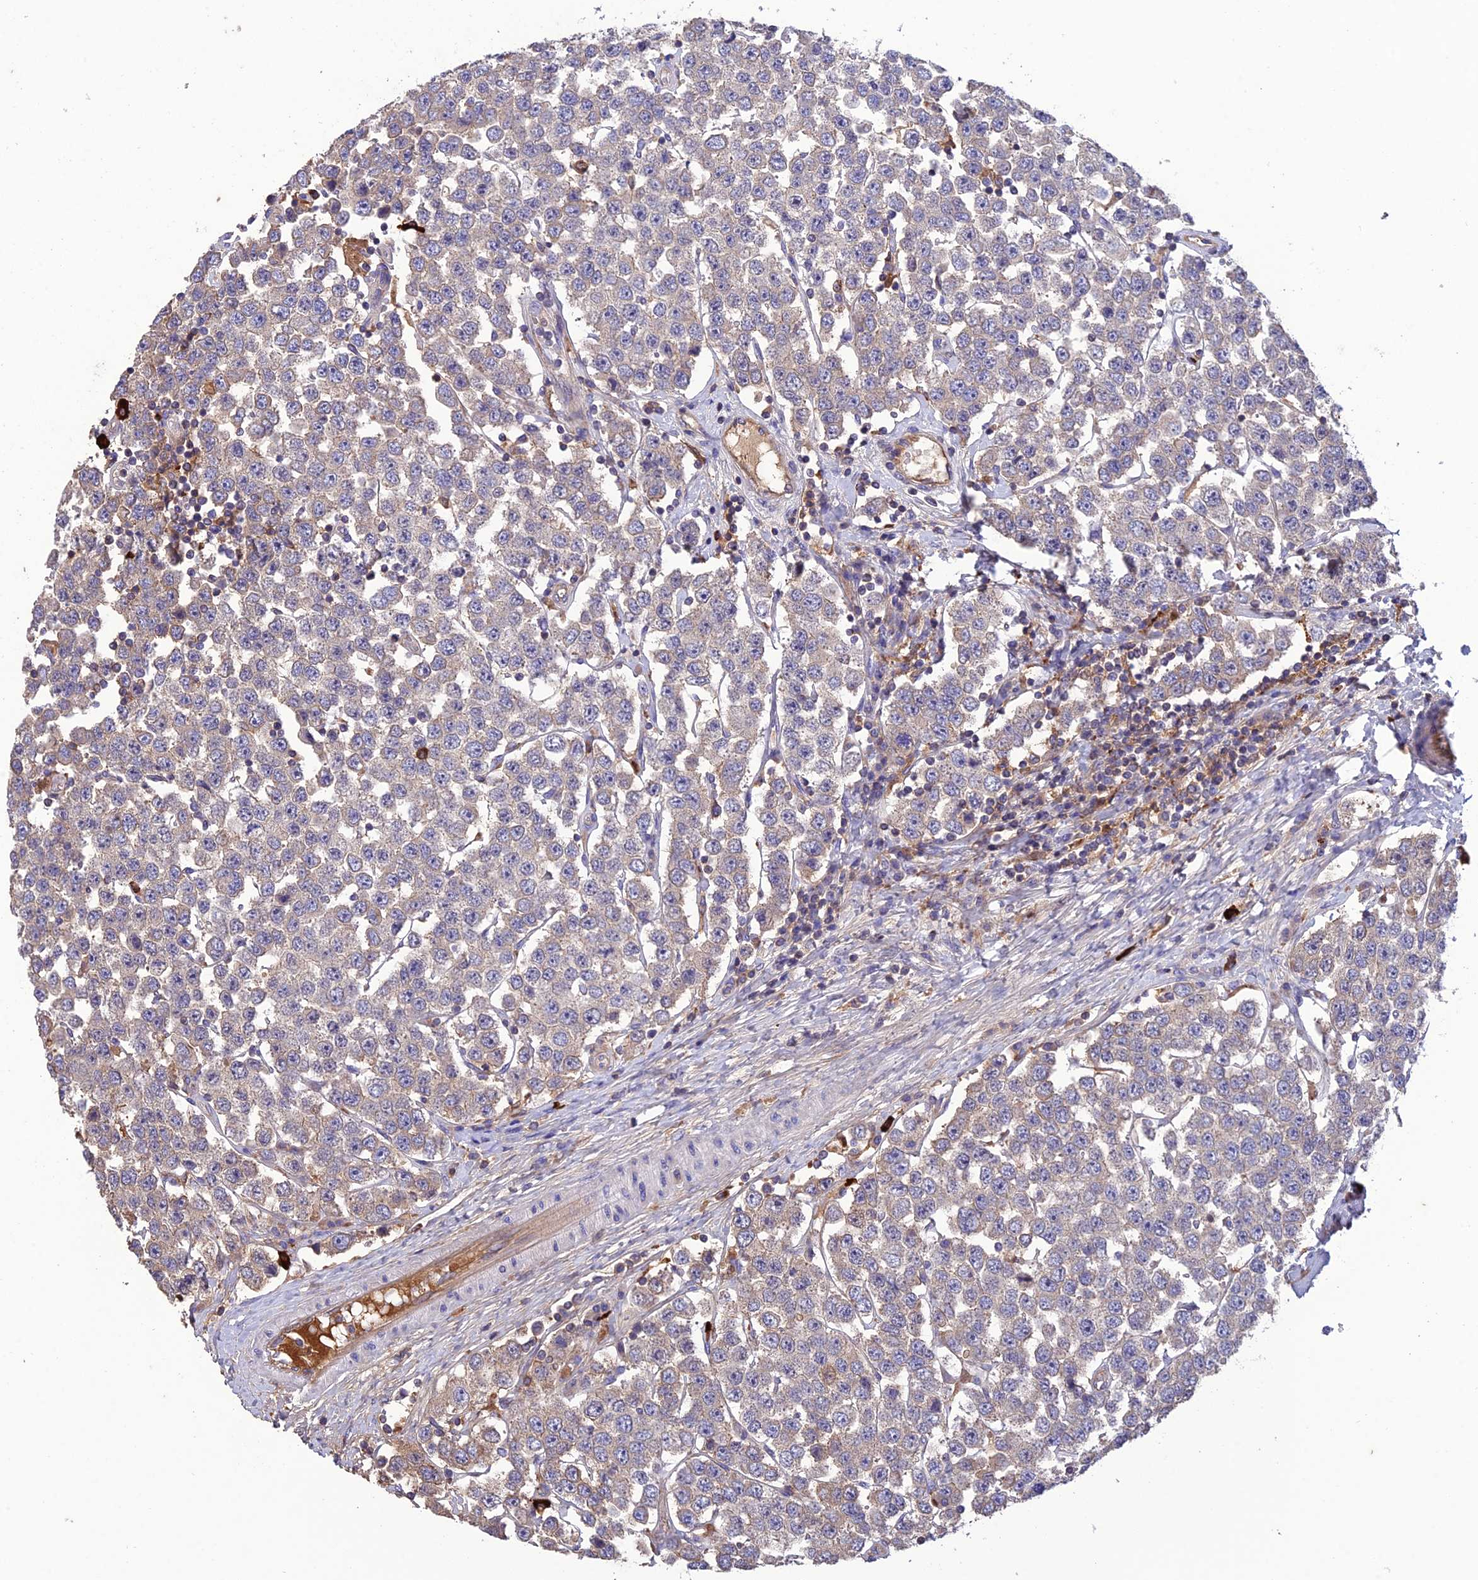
{"staining": {"intensity": "weak", "quantity": "25%-75%", "location": "cytoplasmic/membranous"}, "tissue": "testis cancer", "cell_type": "Tumor cells", "image_type": "cancer", "snomed": [{"axis": "morphology", "description": "Seminoma, NOS"}, {"axis": "topography", "description": "Testis"}], "caption": "A brown stain highlights weak cytoplasmic/membranous expression of a protein in human testis seminoma tumor cells.", "gene": "MIOS", "patient": {"sex": "male", "age": 28}}